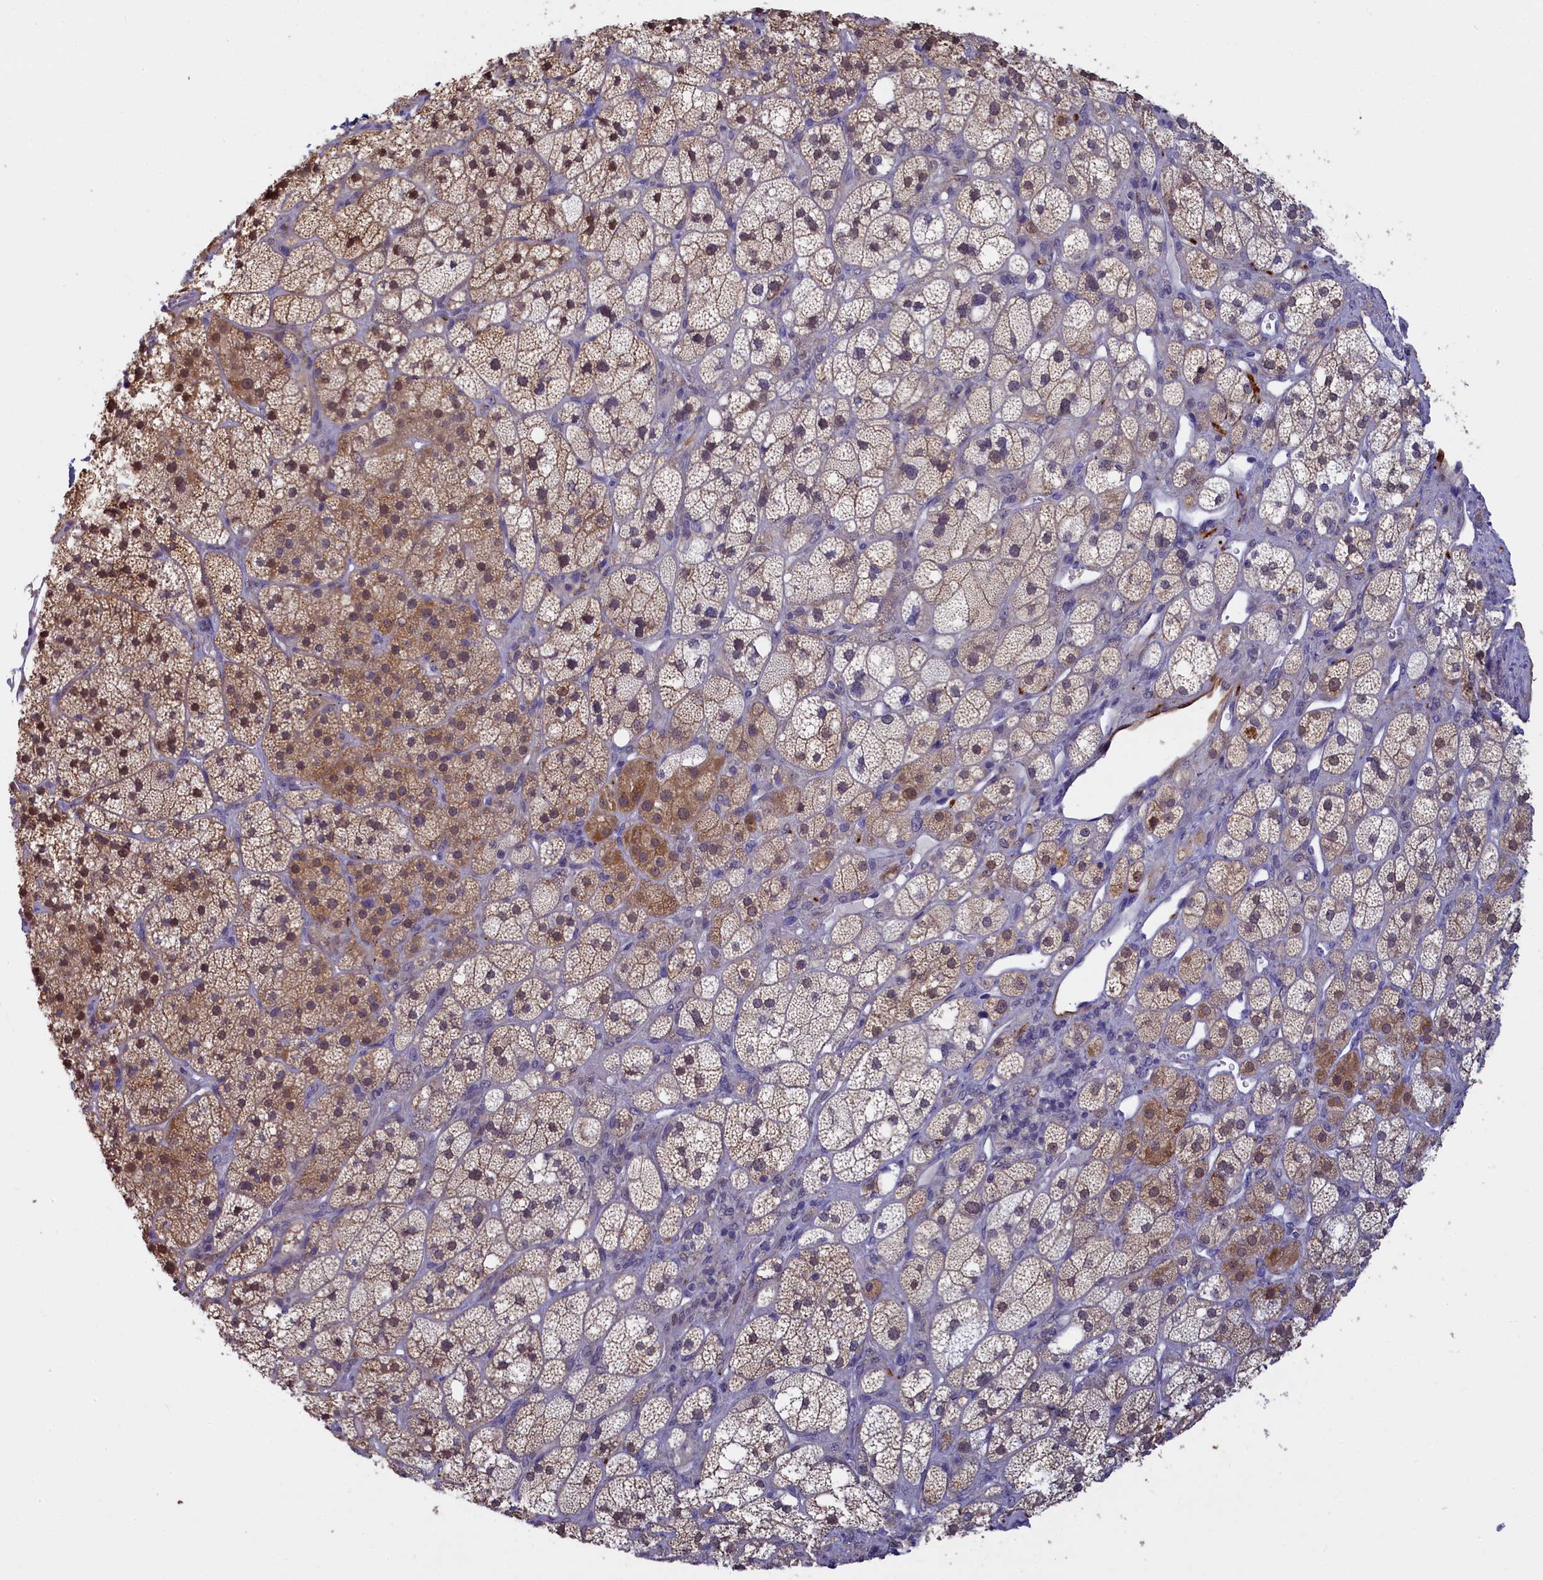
{"staining": {"intensity": "moderate", "quantity": "25%-75%", "location": "cytoplasmic/membranous,nuclear"}, "tissue": "adrenal gland", "cell_type": "Glandular cells", "image_type": "normal", "snomed": [{"axis": "morphology", "description": "Normal tissue, NOS"}, {"axis": "topography", "description": "Adrenal gland"}], "caption": "Moderate cytoplasmic/membranous,nuclear expression for a protein is present in approximately 25%-75% of glandular cells of unremarkable adrenal gland using immunohistochemistry (IHC).", "gene": "UCHL3", "patient": {"sex": "male", "age": 61}}